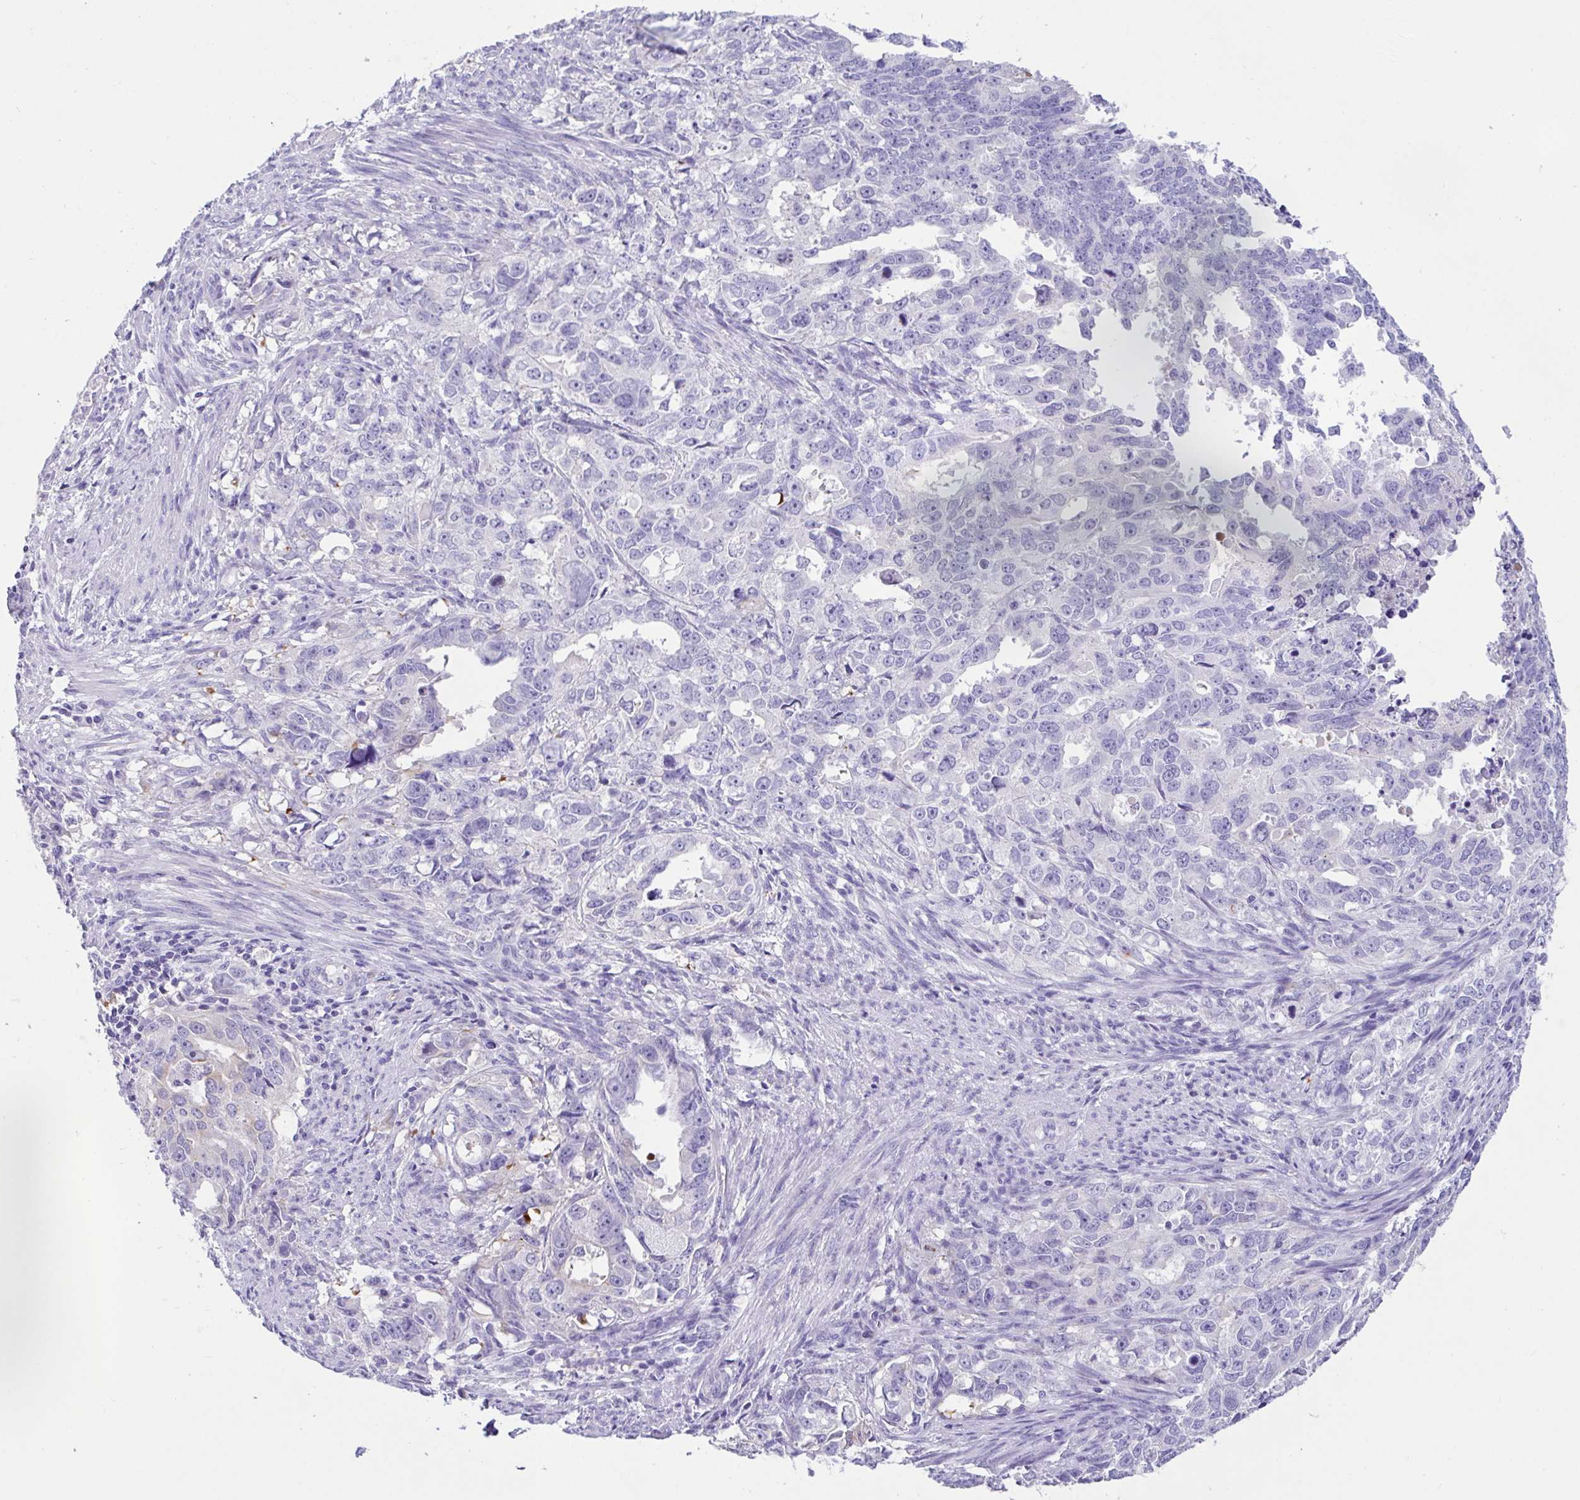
{"staining": {"intensity": "moderate", "quantity": "<25%", "location": "cytoplasmic/membranous"}, "tissue": "endometrial cancer", "cell_type": "Tumor cells", "image_type": "cancer", "snomed": [{"axis": "morphology", "description": "Adenocarcinoma, NOS"}, {"axis": "topography", "description": "Endometrium"}], "caption": "Protein staining of endometrial cancer tissue shows moderate cytoplasmic/membranous staining in approximately <25% of tumor cells. The staining was performed using DAB to visualize the protein expression in brown, while the nuclei were stained in blue with hematoxylin (Magnification: 20x).", "gene": "FBXL20", "patient": {"sex": "female", "age": 65}}